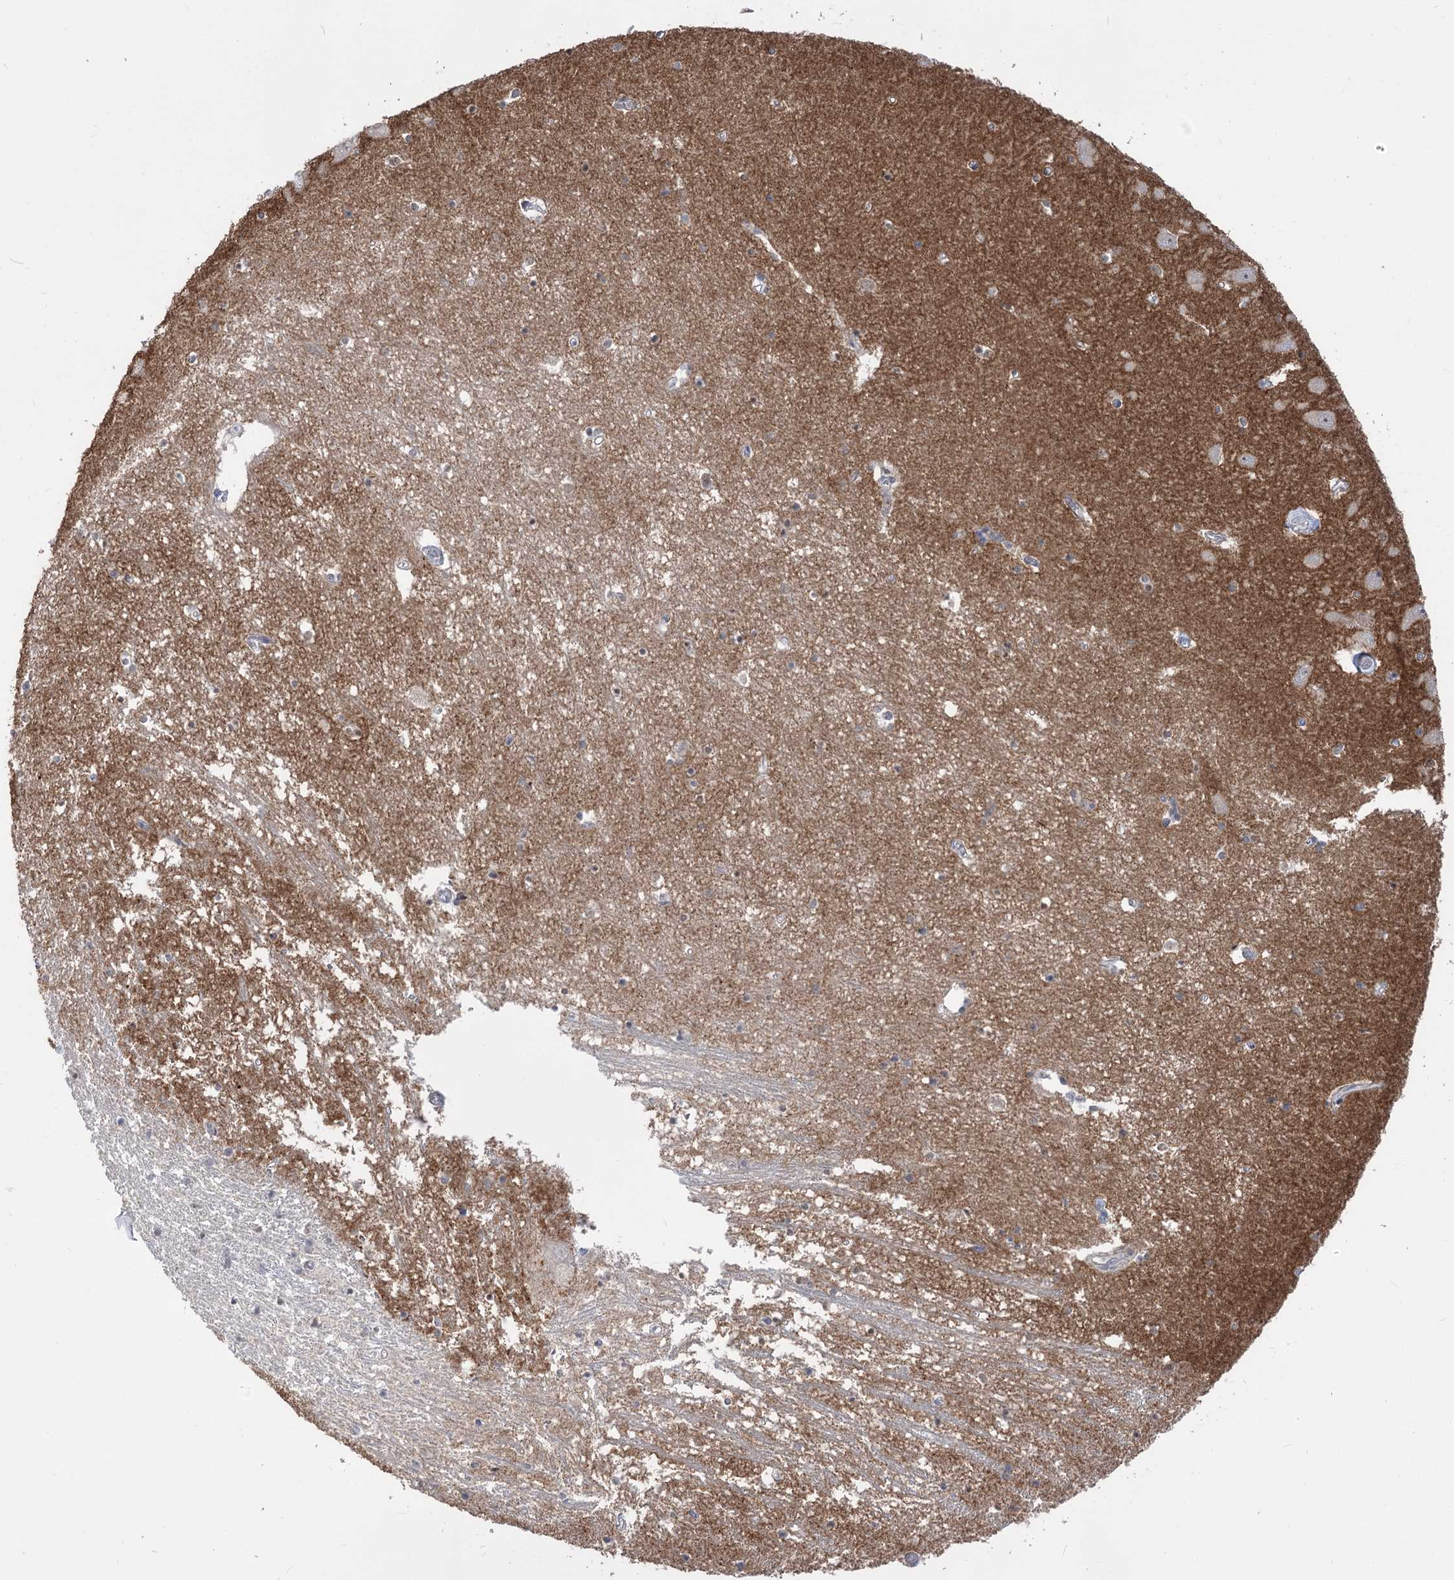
{"staining": {"intensity": "negative", "quantity": "none", "location": "none"}, "tissue": "hippocampus", "cell_type": "Glial cells", "image_type": "normal", "snomed": [{"axis": "morphology", "description": "Normal tissue, NOS"}, {"axis": "topography", "description": "Hippocampus"}], "caption": "Immunohistochemistry image of normal human hippocampus stained for a protein (brown), which displays no expression in glial cells. (Stains: DAB immunohistochemistry with hematoxylin counter stain, Microscopy: brightfield microscopy at high magnification).", "gene": "ZSCAN23", "patient": {"sex": "male", "age": 70}}